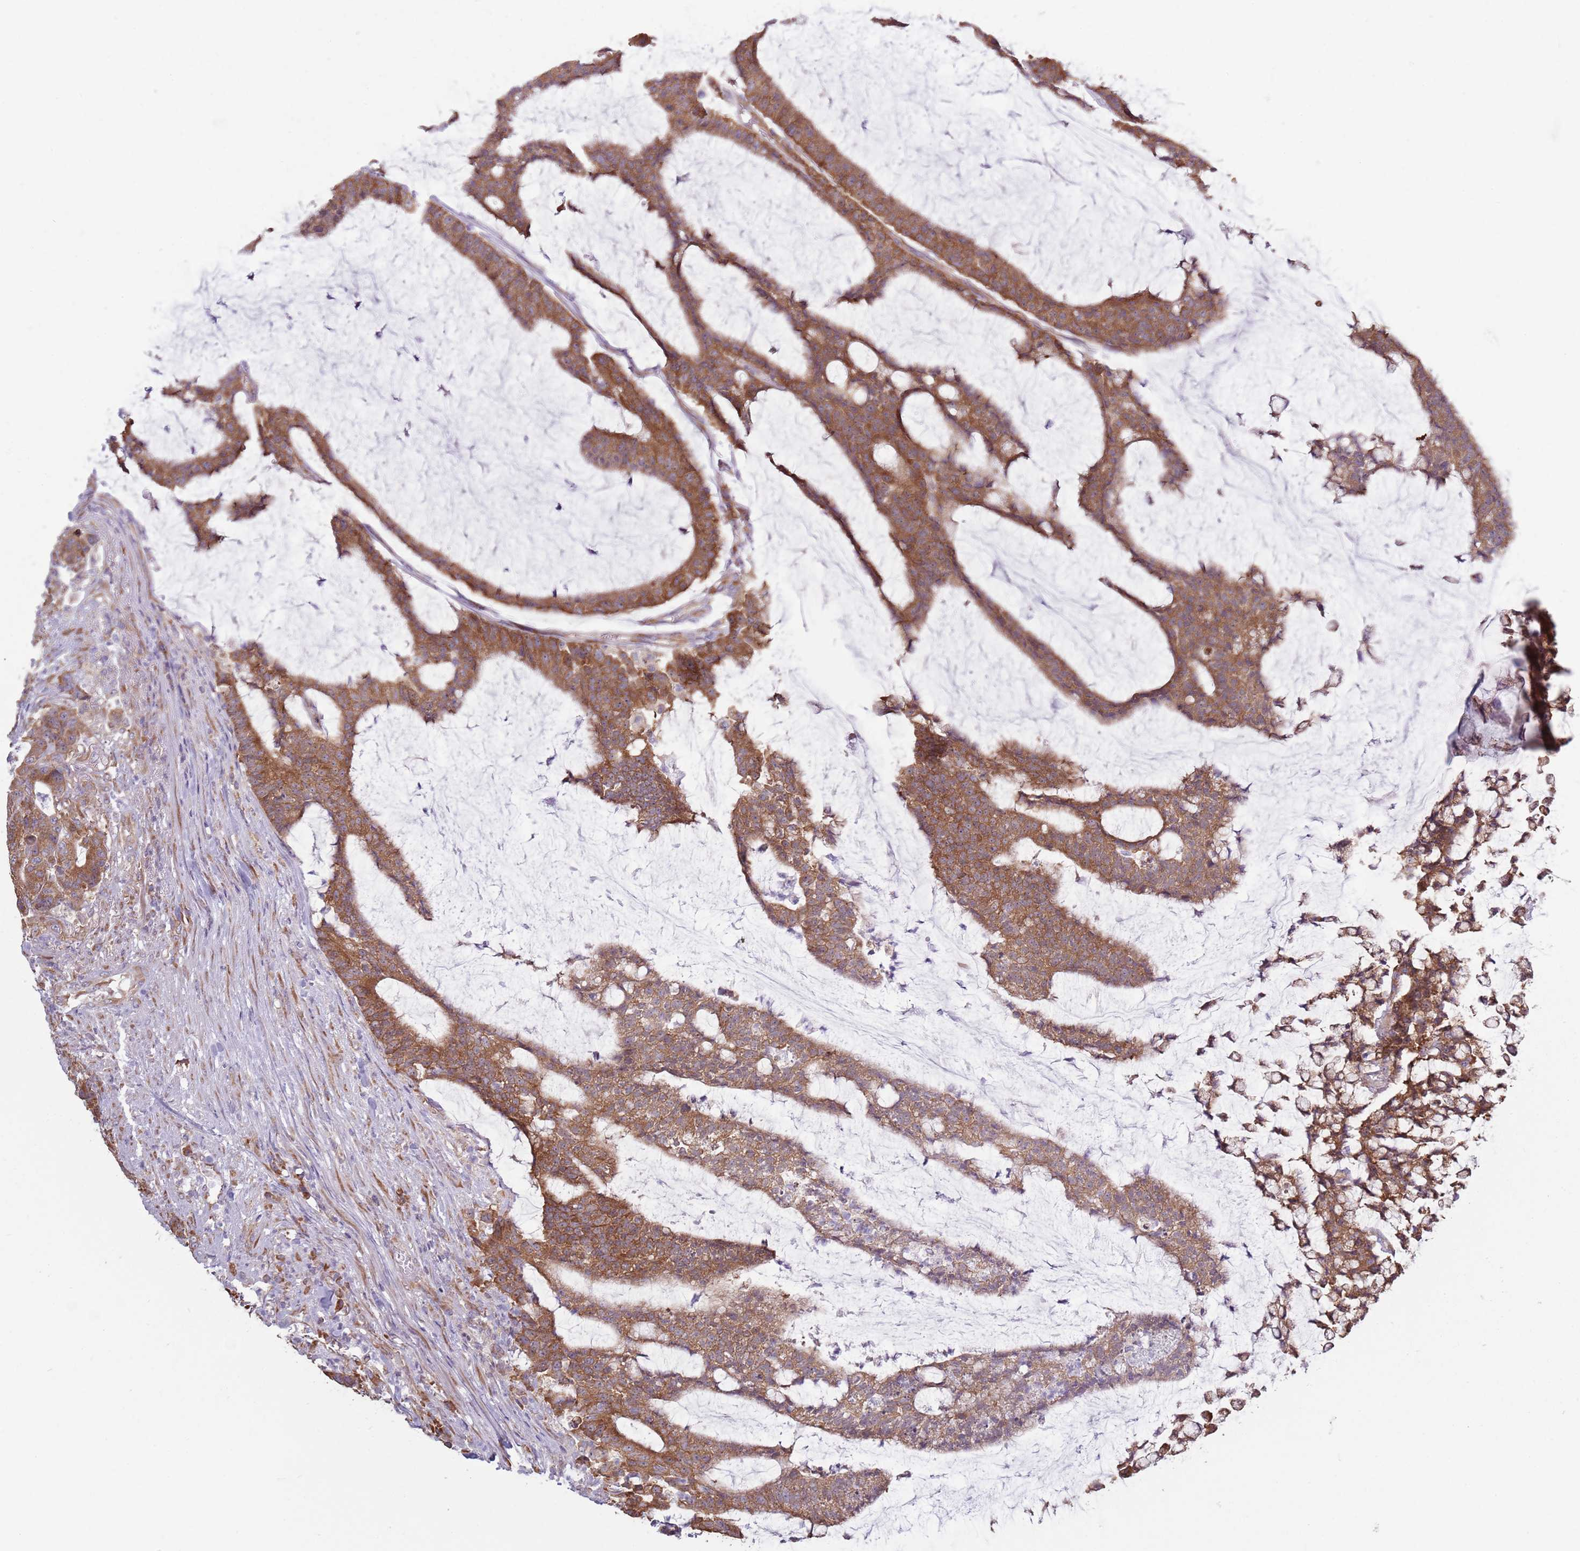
{"staining": {"intensity": "moderate", "quantity": ">75%", "location": "cytoplasmic/membranous"}, "tissue": "colorectal cancer", "cell_type": "Tumor cells", "image_type": "cancer", "snomed": [{"axis": "morphology", "description": "Adenocarcinoma, NOS"}, {"axis": "topography", "description": "Colon"}], "caption": "Protein expression analysis of colorectal cancer (adenocarcinoma) displays moderate cytoplasmic/membranous expression in approximately >75% of tumor cells.", "gene": "RPL17-C18orf32", "patient": {"sex": "female", "age": 84}}